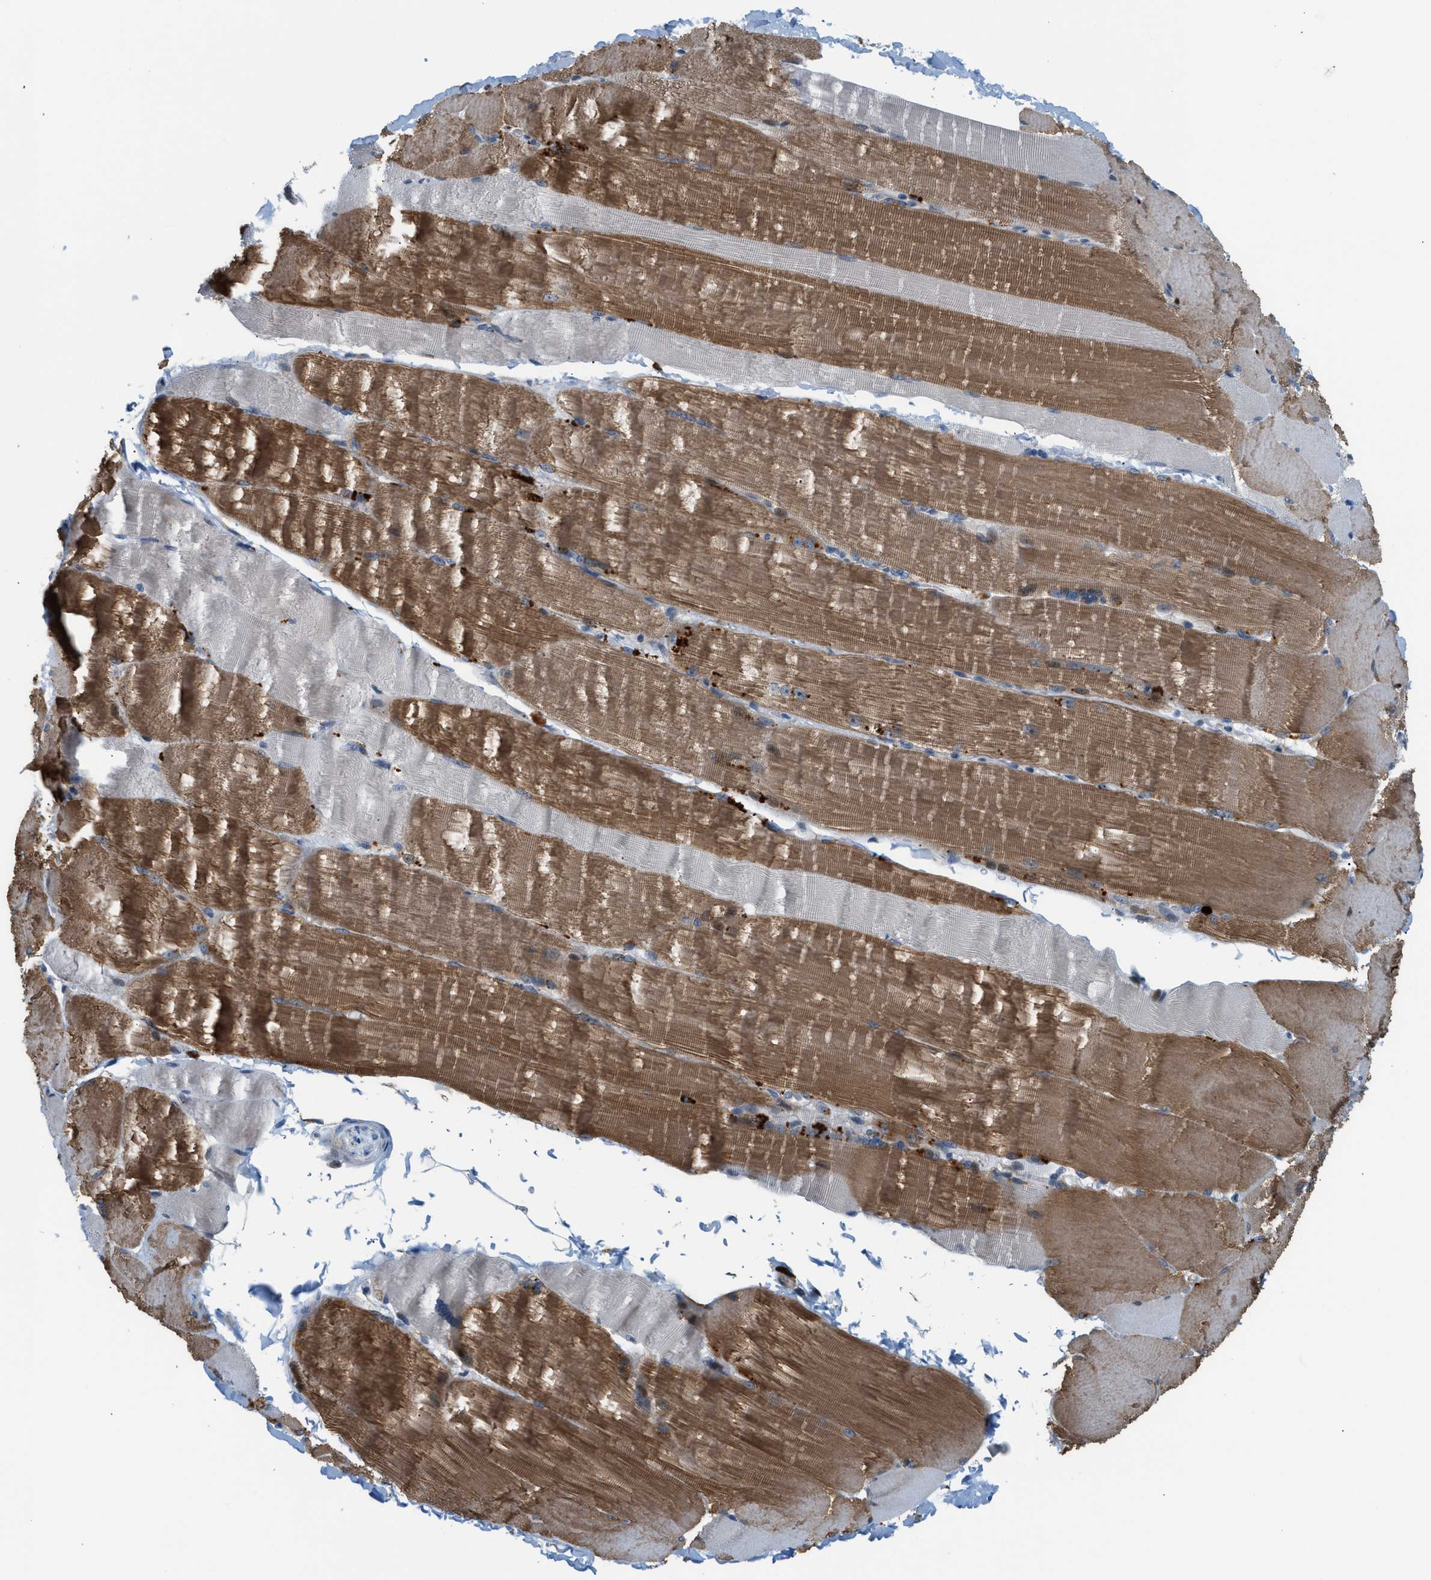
{"staining": {"intensity": "moderate", "quantity": "25%-75%", "location": "cytoplasmic/membranous"}, "tissue": "skeletal muscle", "cell_type": "Myocytes", "image_type": "normal", "snomed": [{"axis": "morphology", "description": "Normal tissue, NOS"}, {"axis": "topography", "description": "Skin"}, {"axis": "topography", "description": "Skeletal muscle"}], "caption": "DAB immunohistochemical staining of benign skeletal muscle reveals moderate cytoplasmic/membranous protein positivity in about 25%-75% of myocytes.", "gene": "PDCL", "patient": {"sex": "male", "age": 83}}